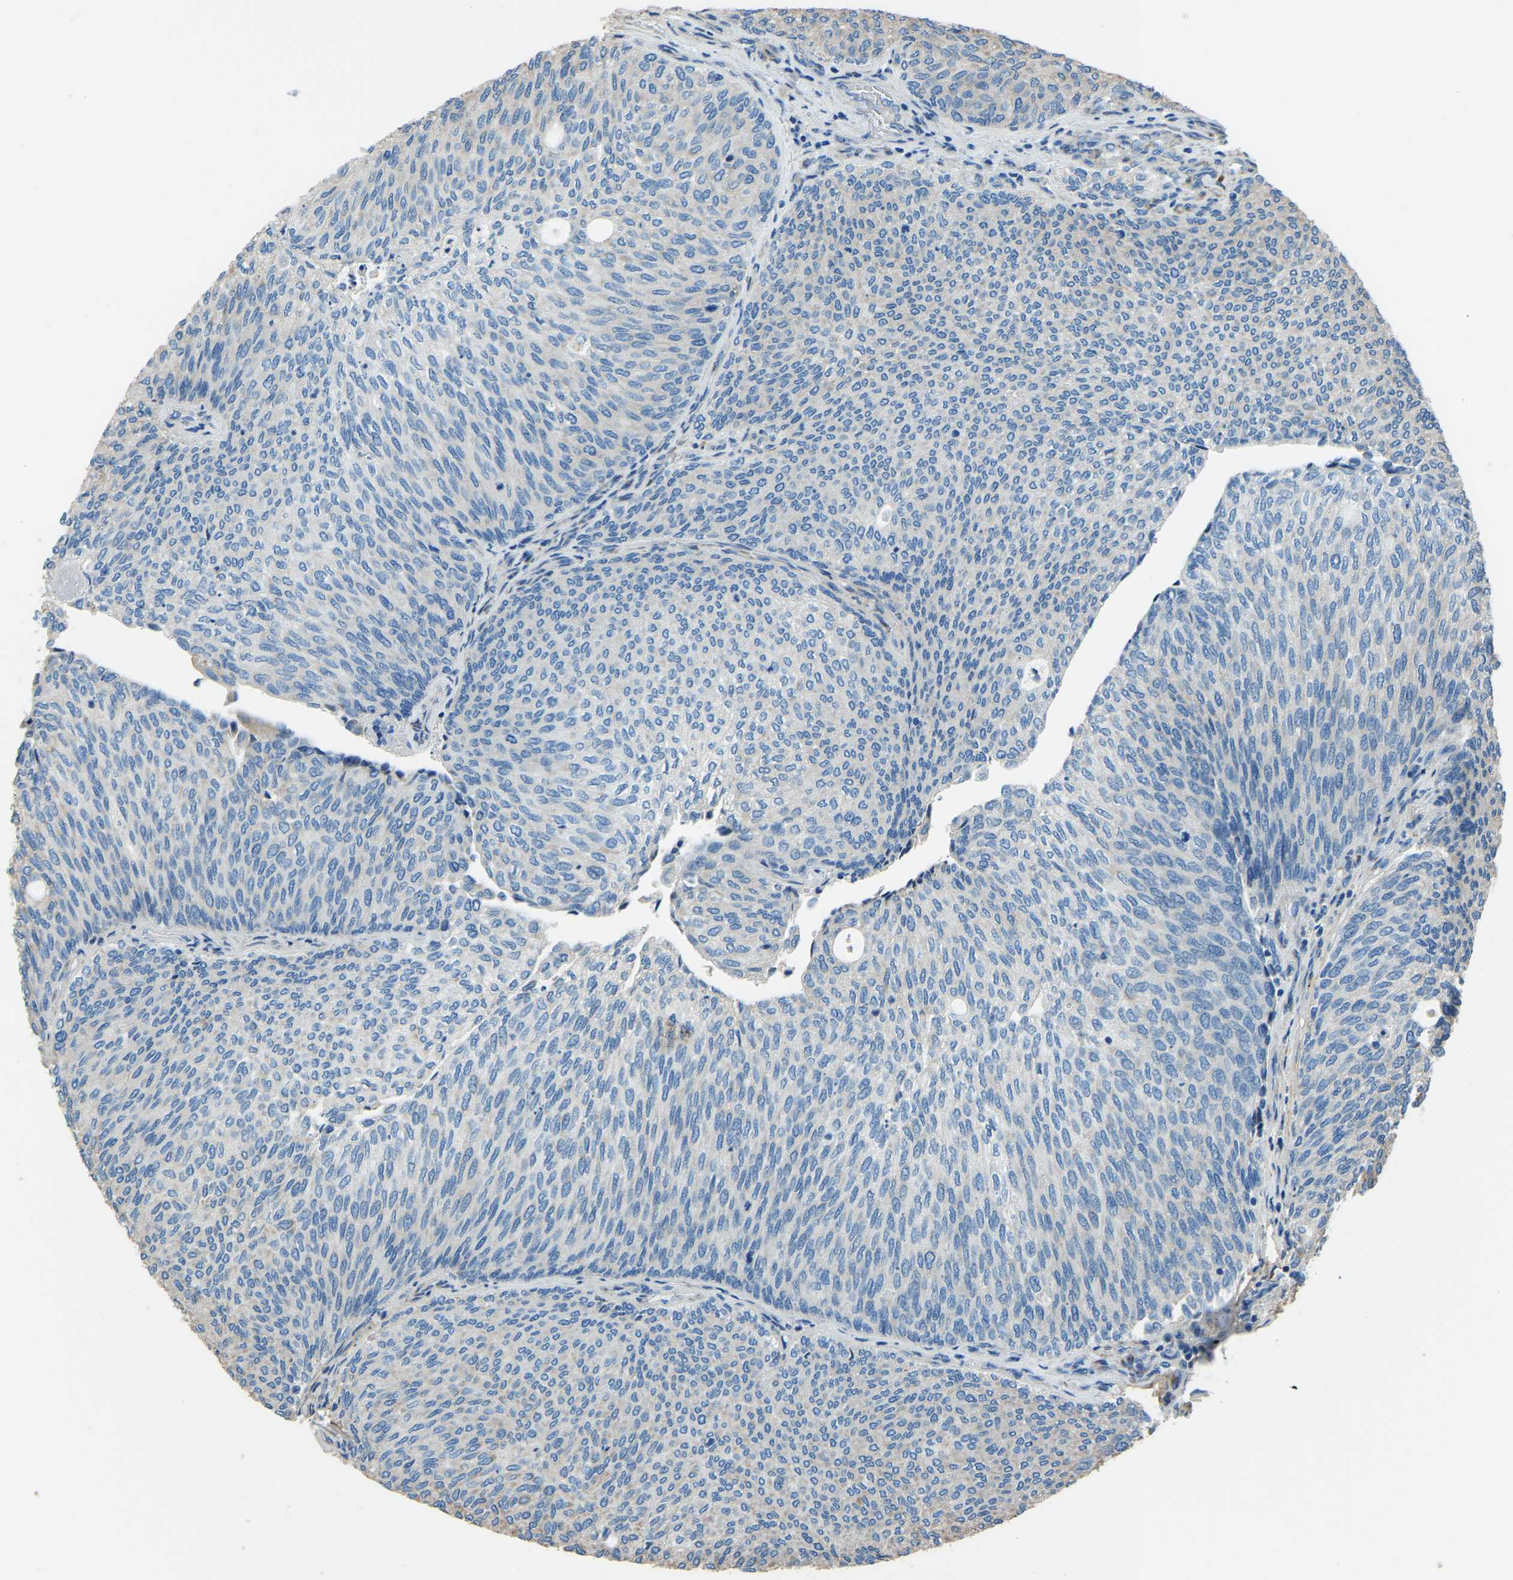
{"staining": {"intensity": "negative", "quantity": "none", "location": "none"}, "tissue": "urothelial cancer", "cell_type": "Tumor cells", "image_type": "cancer", "snomed": [{"axis": "morphology", "description": "Urothelial carcinoma, Low grade"}, {"axis": "topography", "description": "Urinary bladder"}], "caption": "Urothelial cancer stained for a protein using IHC reveals no positivity tumor cells.", "gene": "COL3A1", "patient": {"sex": "female", "age": 79}}